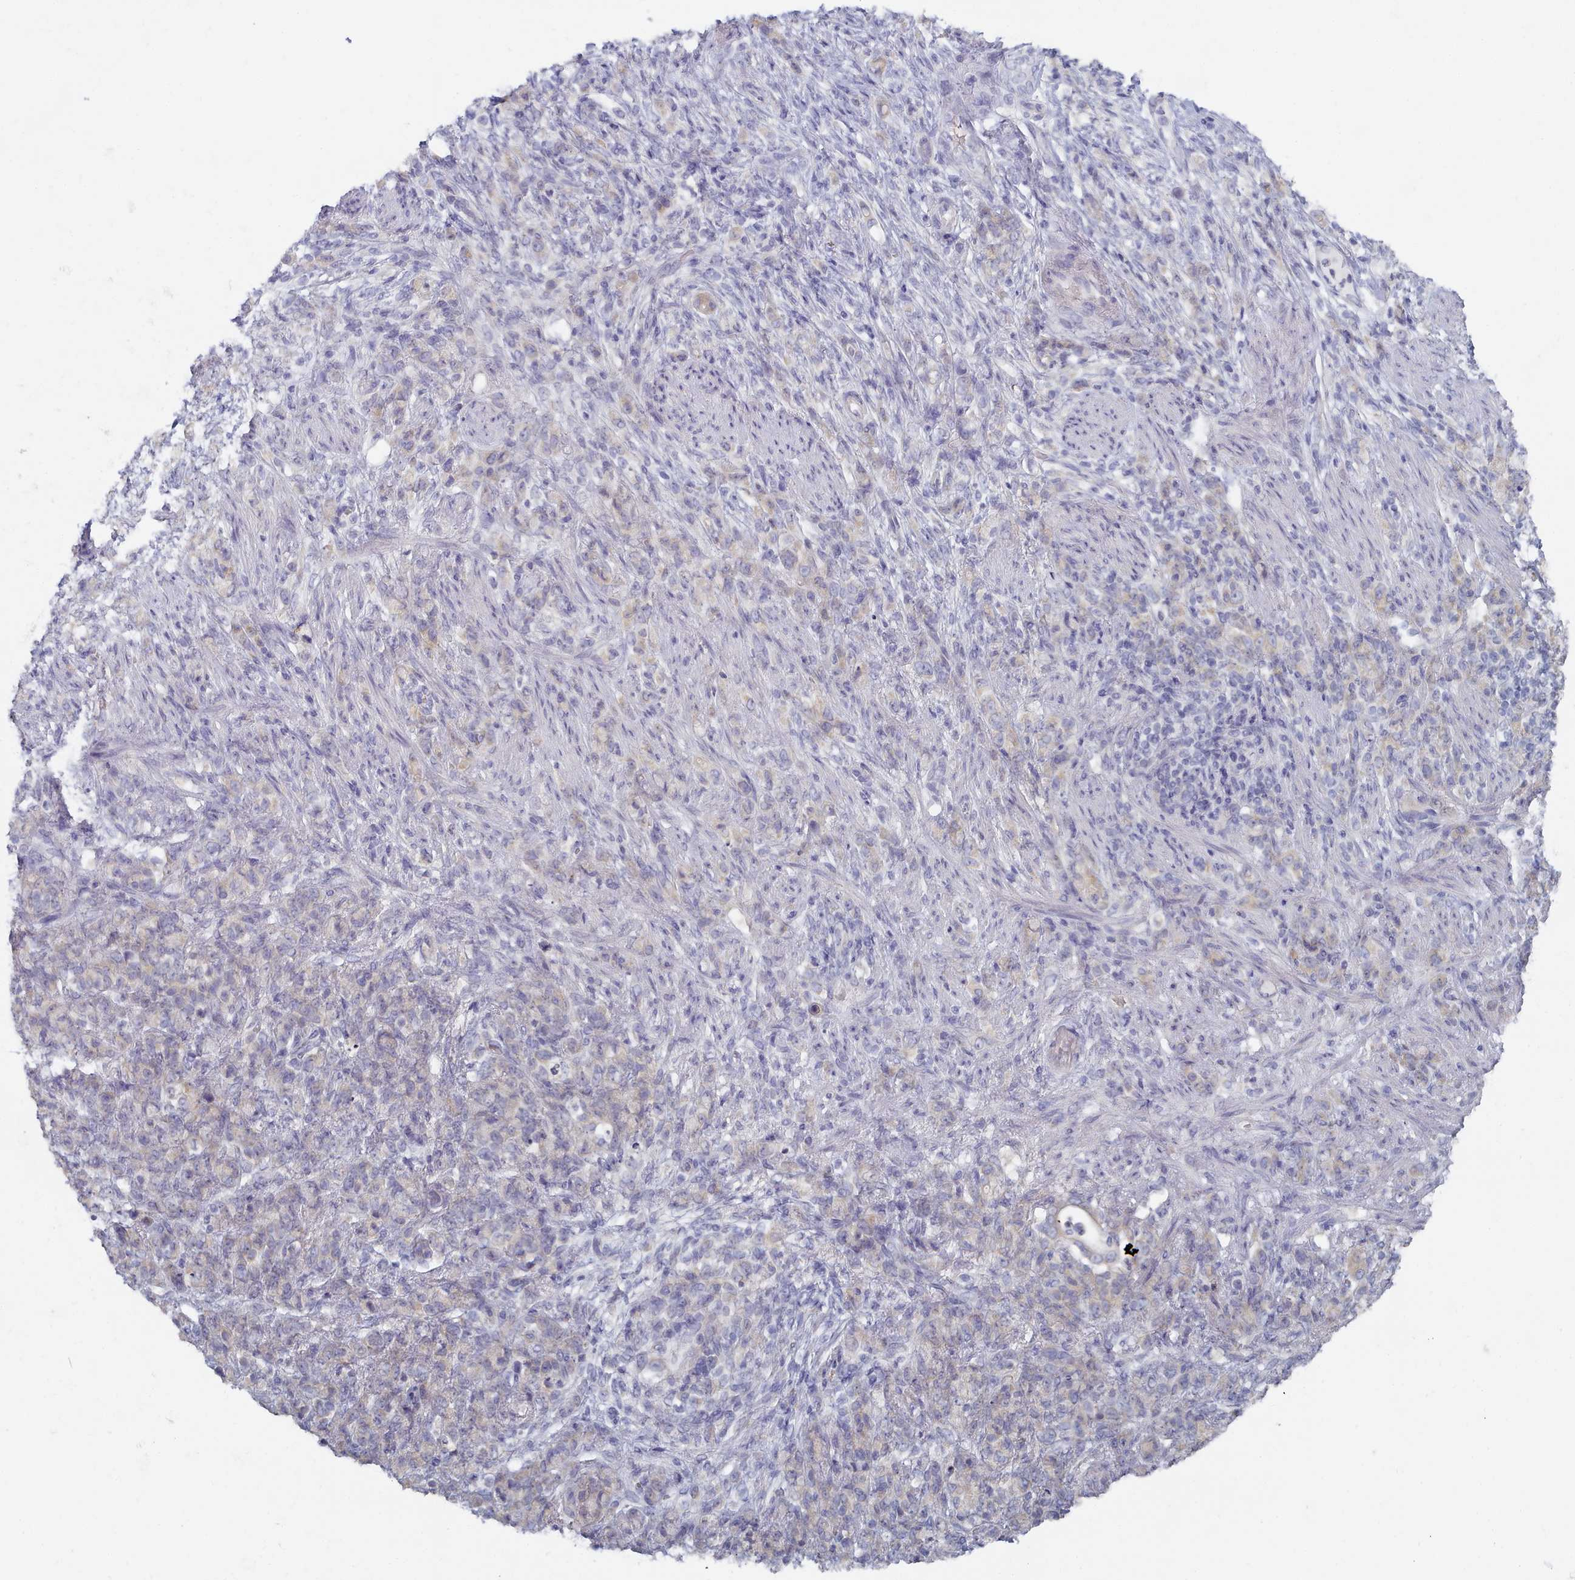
{"staining": {"intensity": "negative", "quantity": "none", "location": "none"}, "tissue": "stomach cancer", "cell_type": "Tumor cells", "image_type": "cancer", "snomed": [{"axis": "morphology", "description": "Adenocarcinoma, NOS"}, {"axis": "topography", "description": "Stomach"}], "caption": "Micrograph shows no significant protein staining in tumor cells of stomach cancer (adenocarcinoma).", "gene": "TYW1B", "patient": {"sex": "female", "age": 79}}